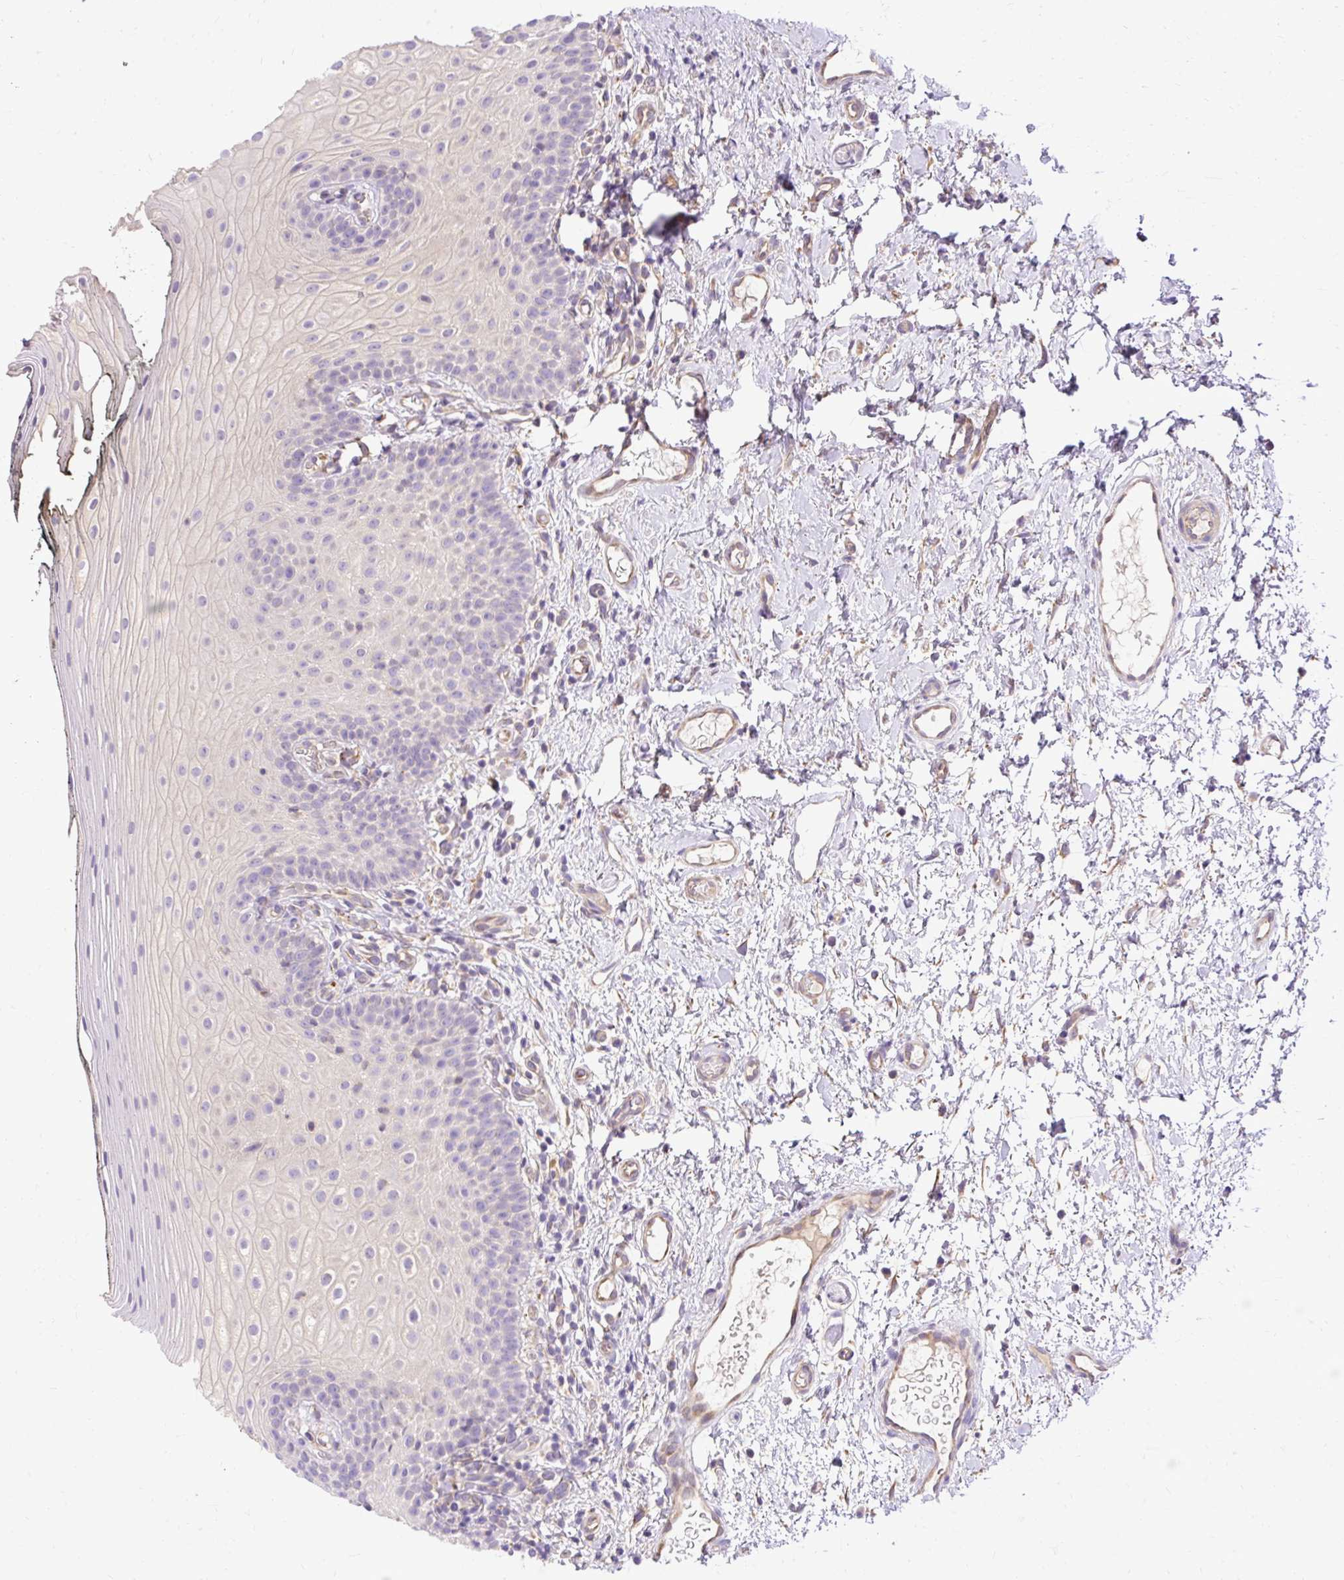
{"staining": {"intensity": "negative", "quantity": "none", "location": "none"}, "tissue": "oral mucosa", "cell_type": "Squamous epithelial cells", "image_type": "normal", "snomed": [{"axis": "morphology", "description": "Normal tissue, NOS"}, {"axis": "topography", "description": "Oral tissue"}], "caption": "Unremarkable oral mucosa was stained to show a protein in brown. There is no significant expression in squamous epithelial cells.", "gene": "HEXB", "patient": {"sex": "male", "age": 75}}